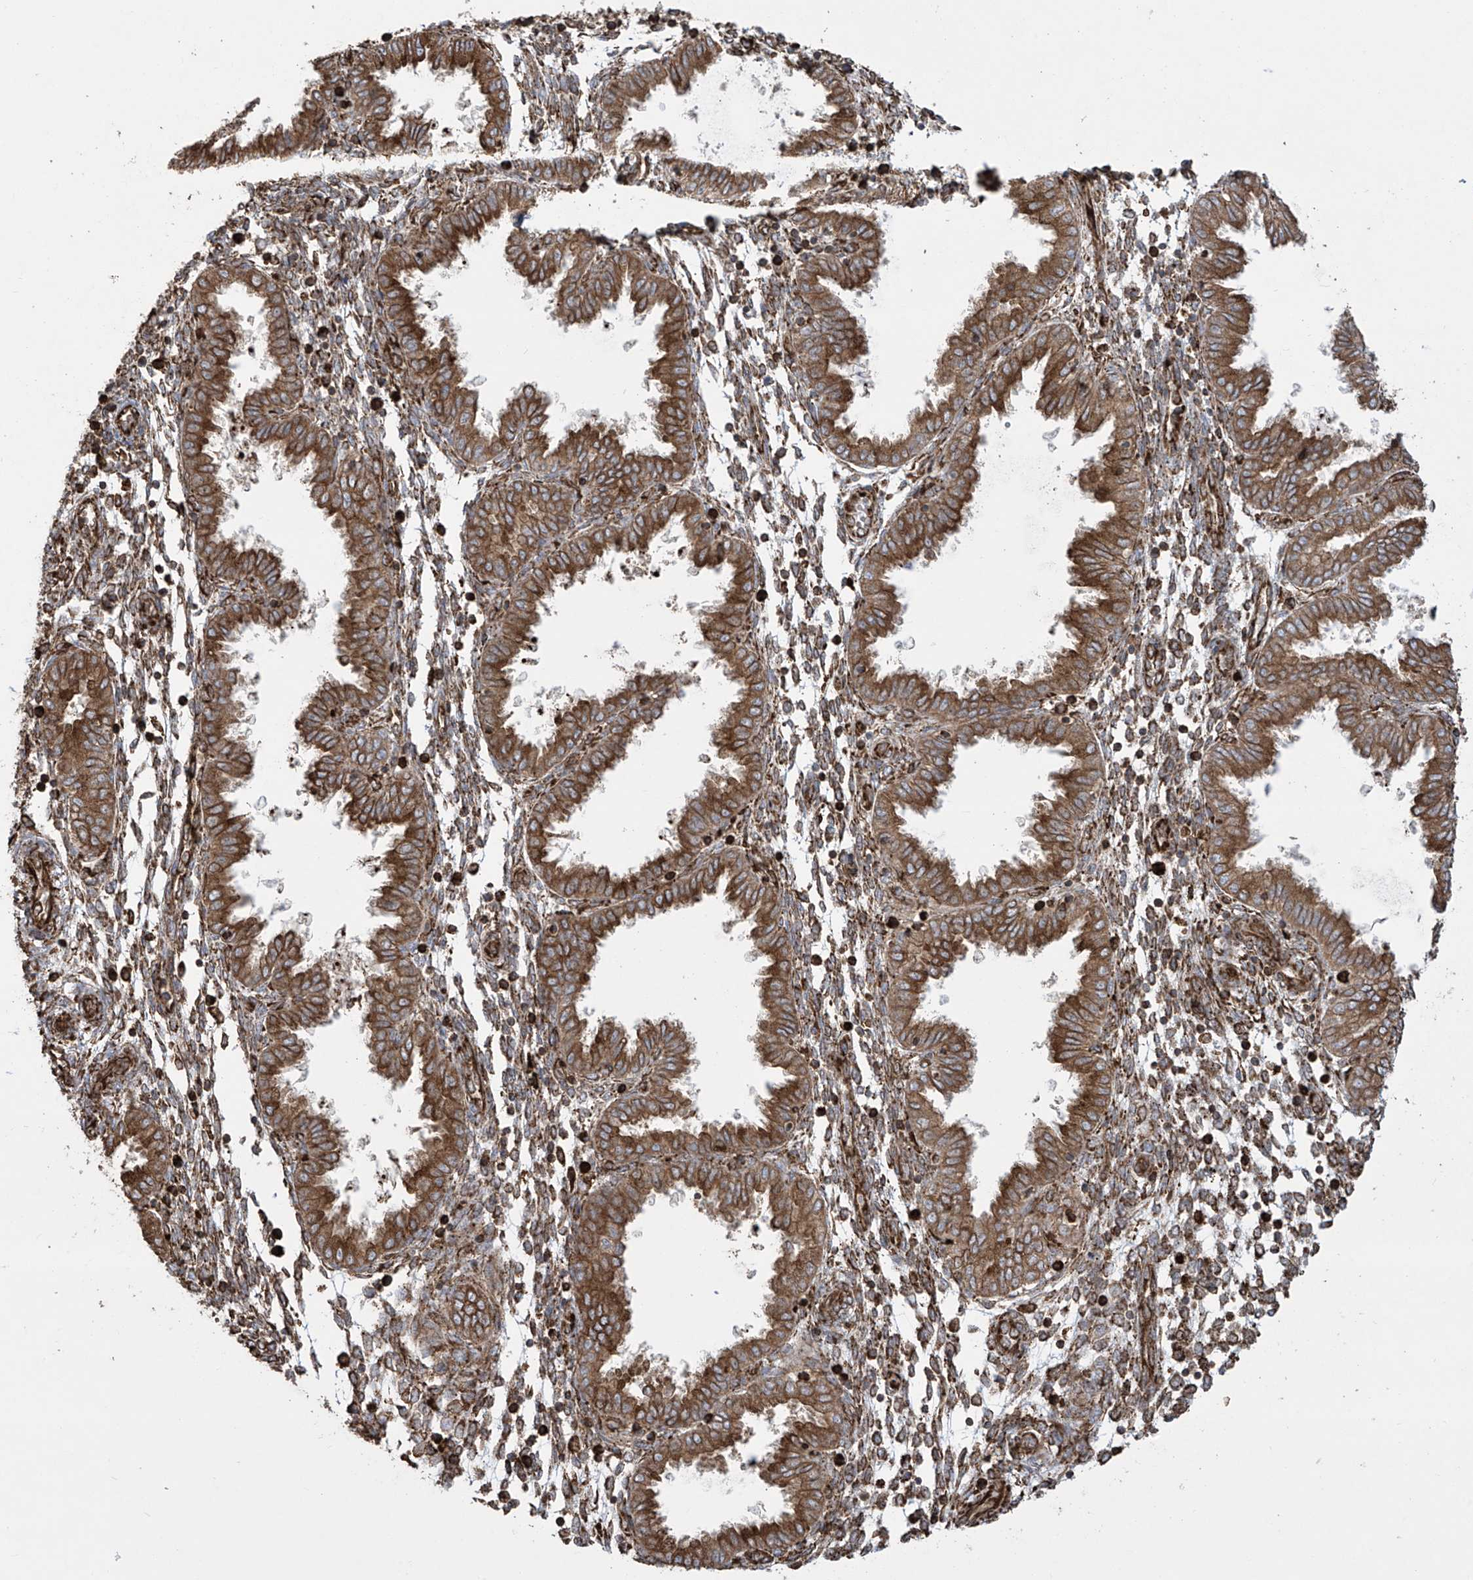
{"staining": {"intensity": "moderate", "quantity": ">75%", "location": "cytoplasmic/membranous"}, "tissue": "endometrium", "cell_type": "Cells in endometrial stroma", "image_type": "normal", "snomed": [{"axis": "morphology", "description": "Normal tissue, NOS"}, {"axis": "topography", "description": "Endometrium"}], "caption": "IHC image of unremarkable endometrium: endometrium stained using IHC displays medium levels of moderate protein expression localized specifically in the cytoplasmic/membranous of cells in endometrial stroma, appearing as a cytoplasmic/membranous brown color.", "gene": "MX1", "patient": {"sex": "female", "age": 33}}